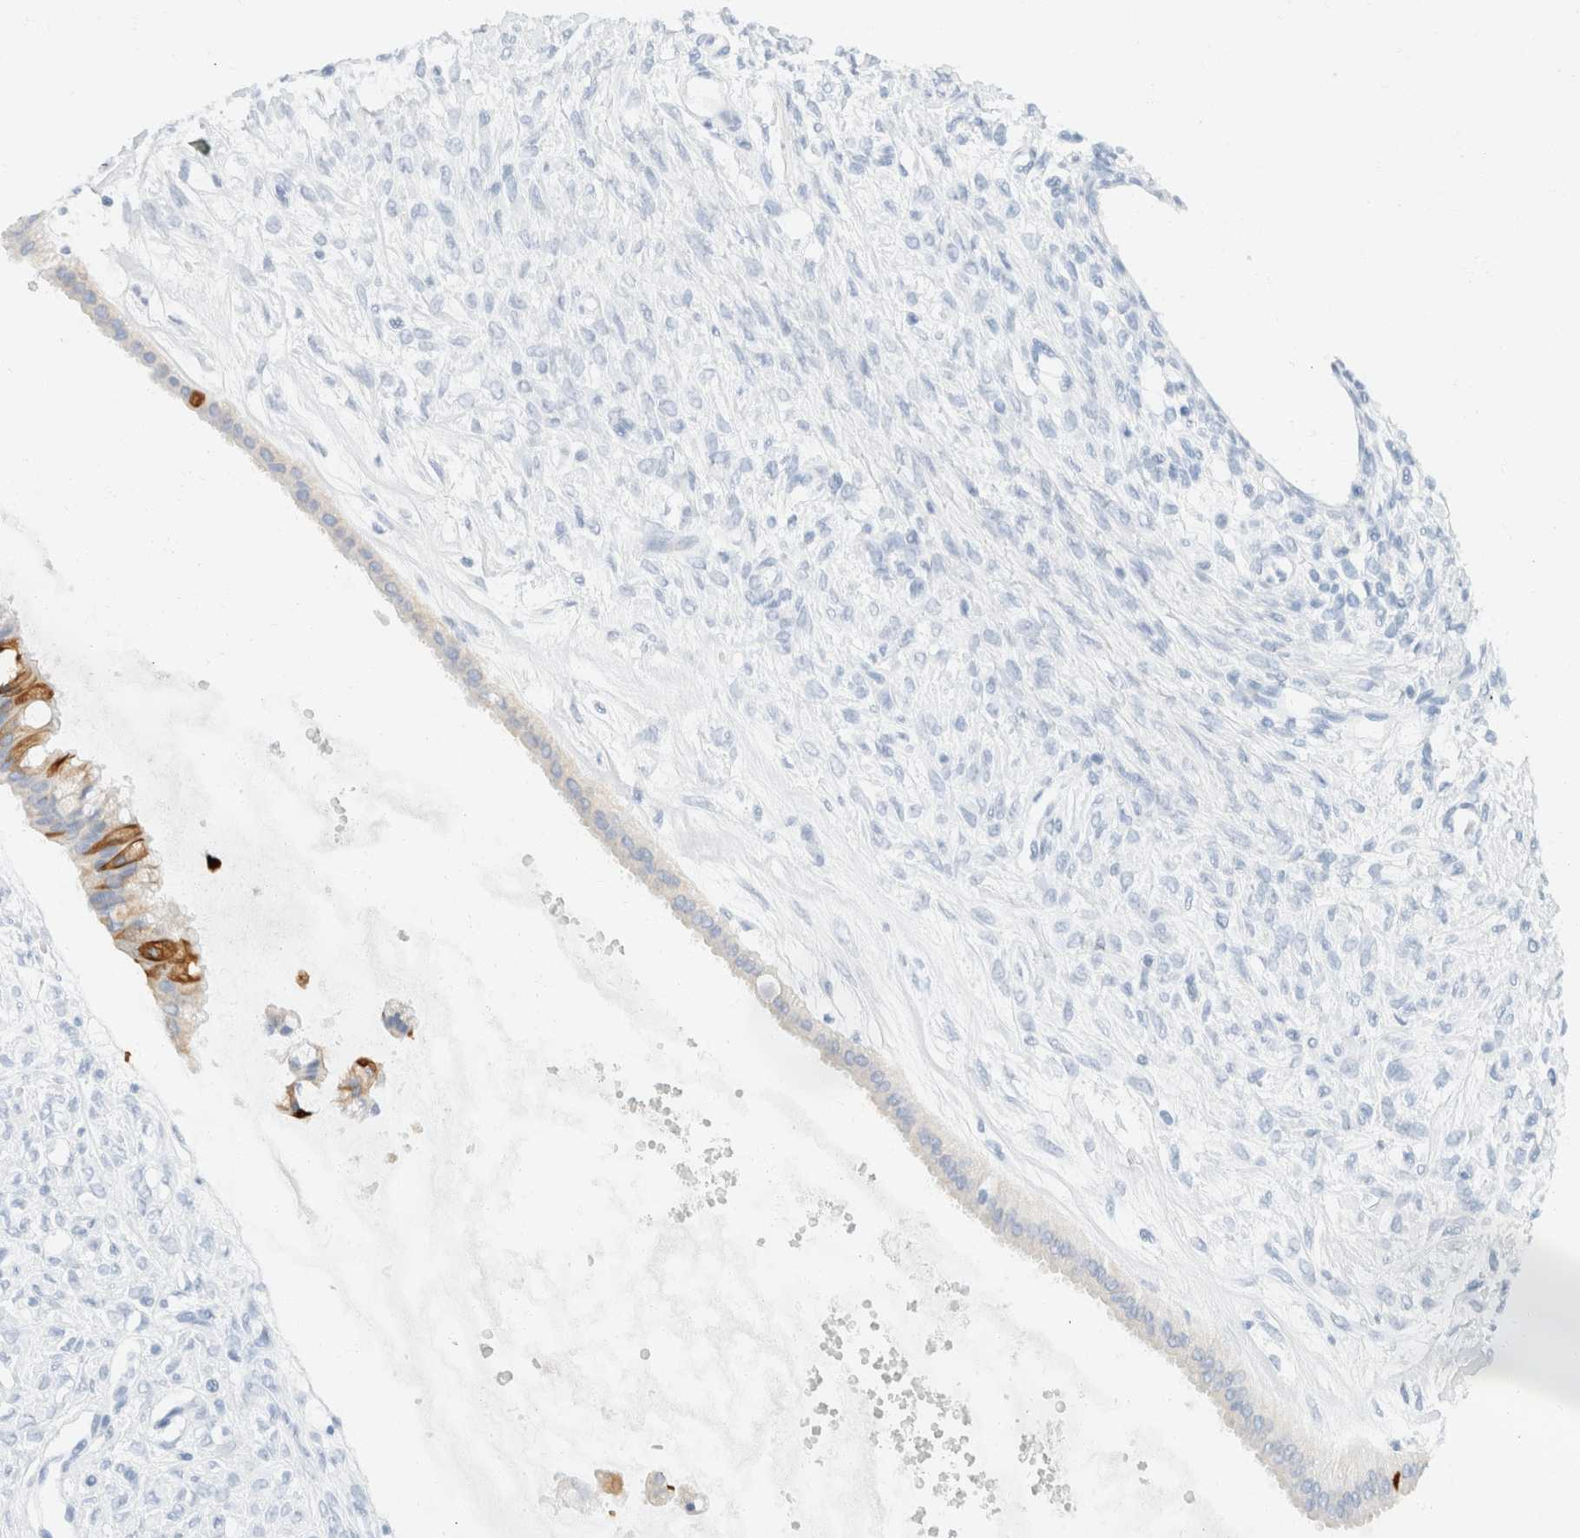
{"staining": {"intensity": "strong", "quantity": "<25%", "location": "cytoplasmic/membranous"}, "tissue": "ovarian cancer", "cell_type": "Tumor cells", "image_type": "cancer", "snomed": [{"axis": "morphology", "description": "Cystadenocarcinoma, mucinous, NOS"}, {"axis": "topography", "description": "Ovary"}], "caption": "Protein staining of ovarian cancer (mucinous cystadenocarcinoma) tissue exhibits strong cytoplasmic/membranous positivity in about <25% of tumor cells.", "gene": "KRT20", "patient": {"sex": "female", "age": 73}}